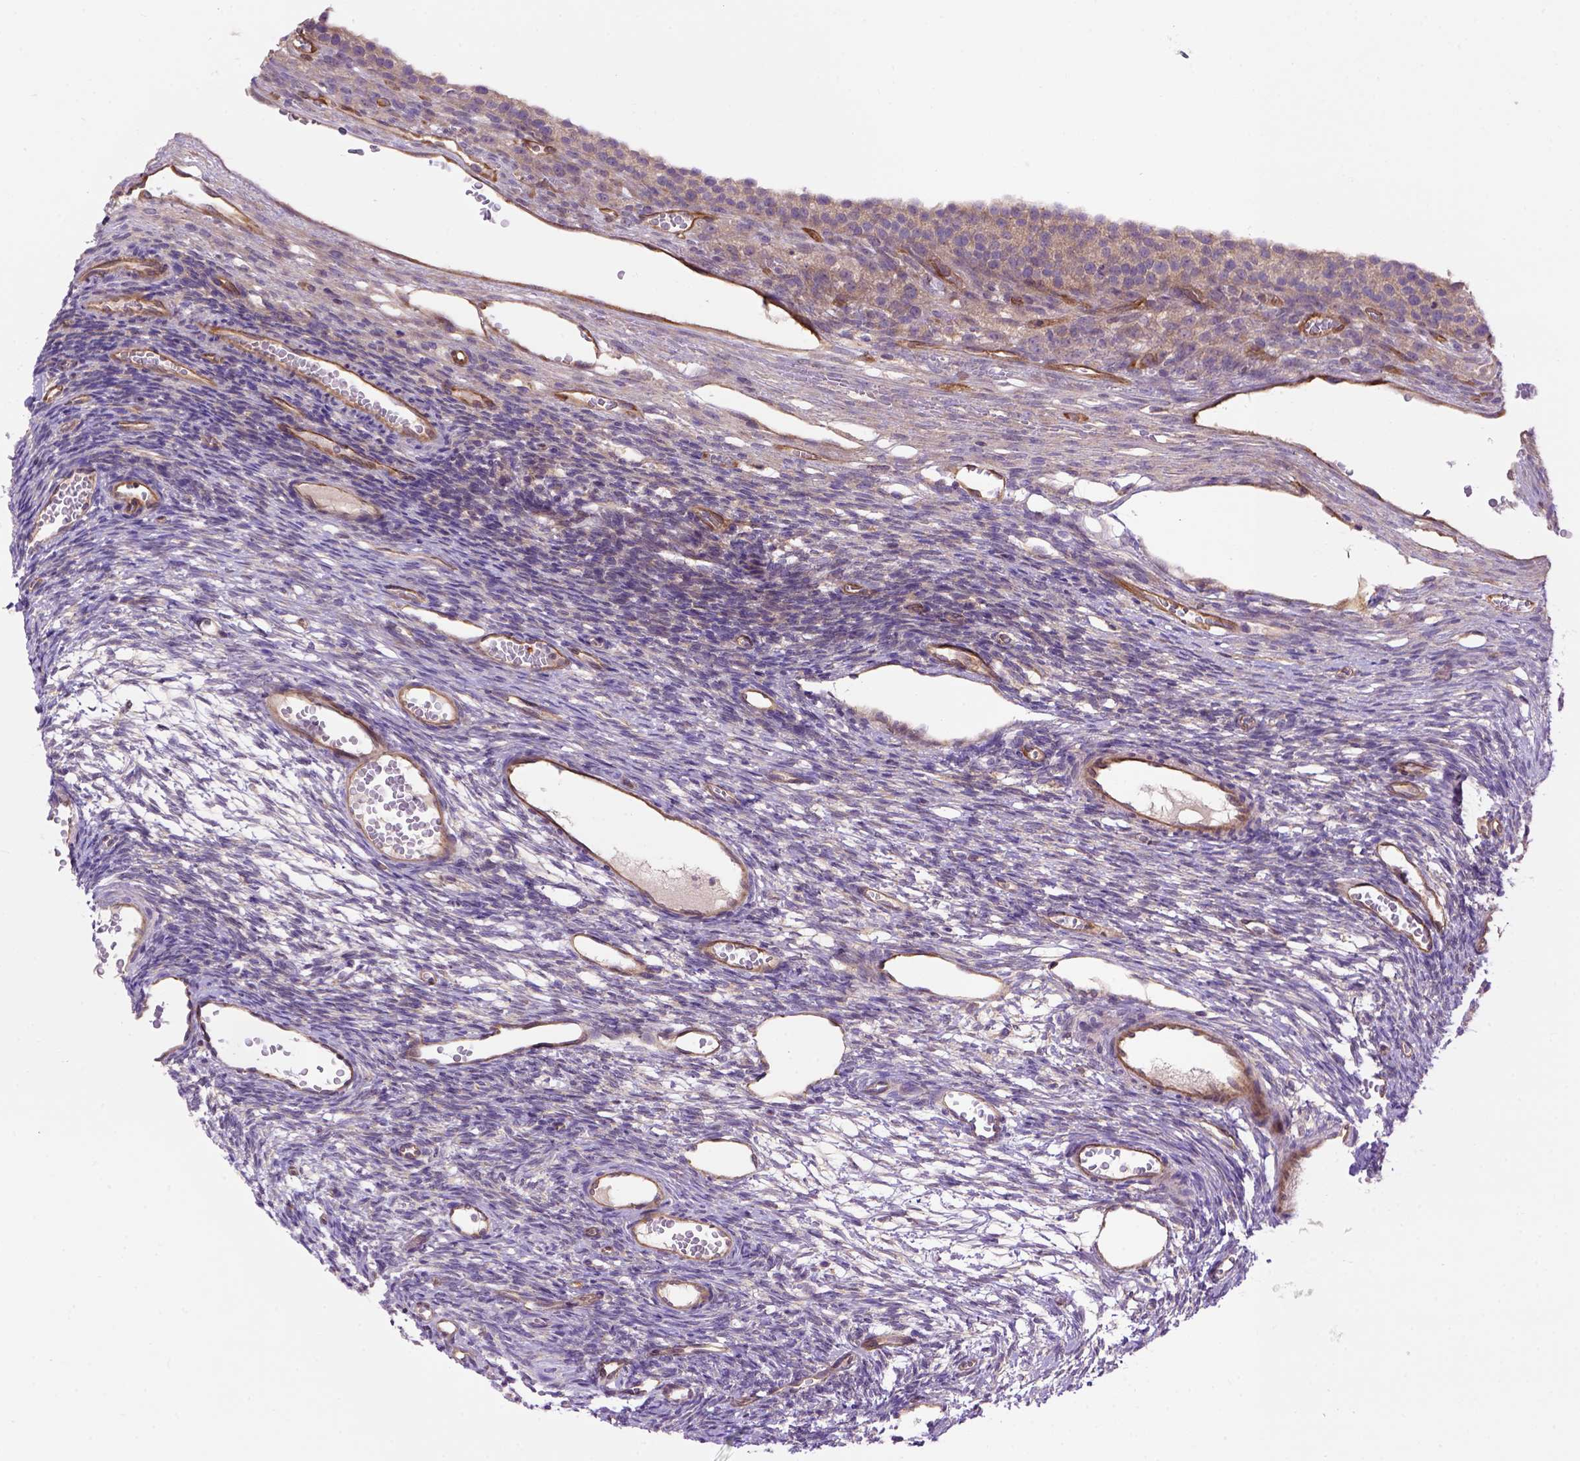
{"staining": {"intensity": "moderate", "quantity": ">75%", "location": "cytoplasmic/membranous"}, "tissue": "ovary", "cell_type": "Follicle cells", "image_type": "normal", "snomed": [{"axis": "morphology", "description": "Normal tissue, NOS"}, {"axis": "topography", "description": "Ovary"}], "caption": "Moderate cytoplasmic/membranous staining for a protein is appreciated in about >75% of follicle cells of benign ovary using immunohistochemistry.", "gene": "CASKIN2", "patient": {"sex": "female", "age": 34}}